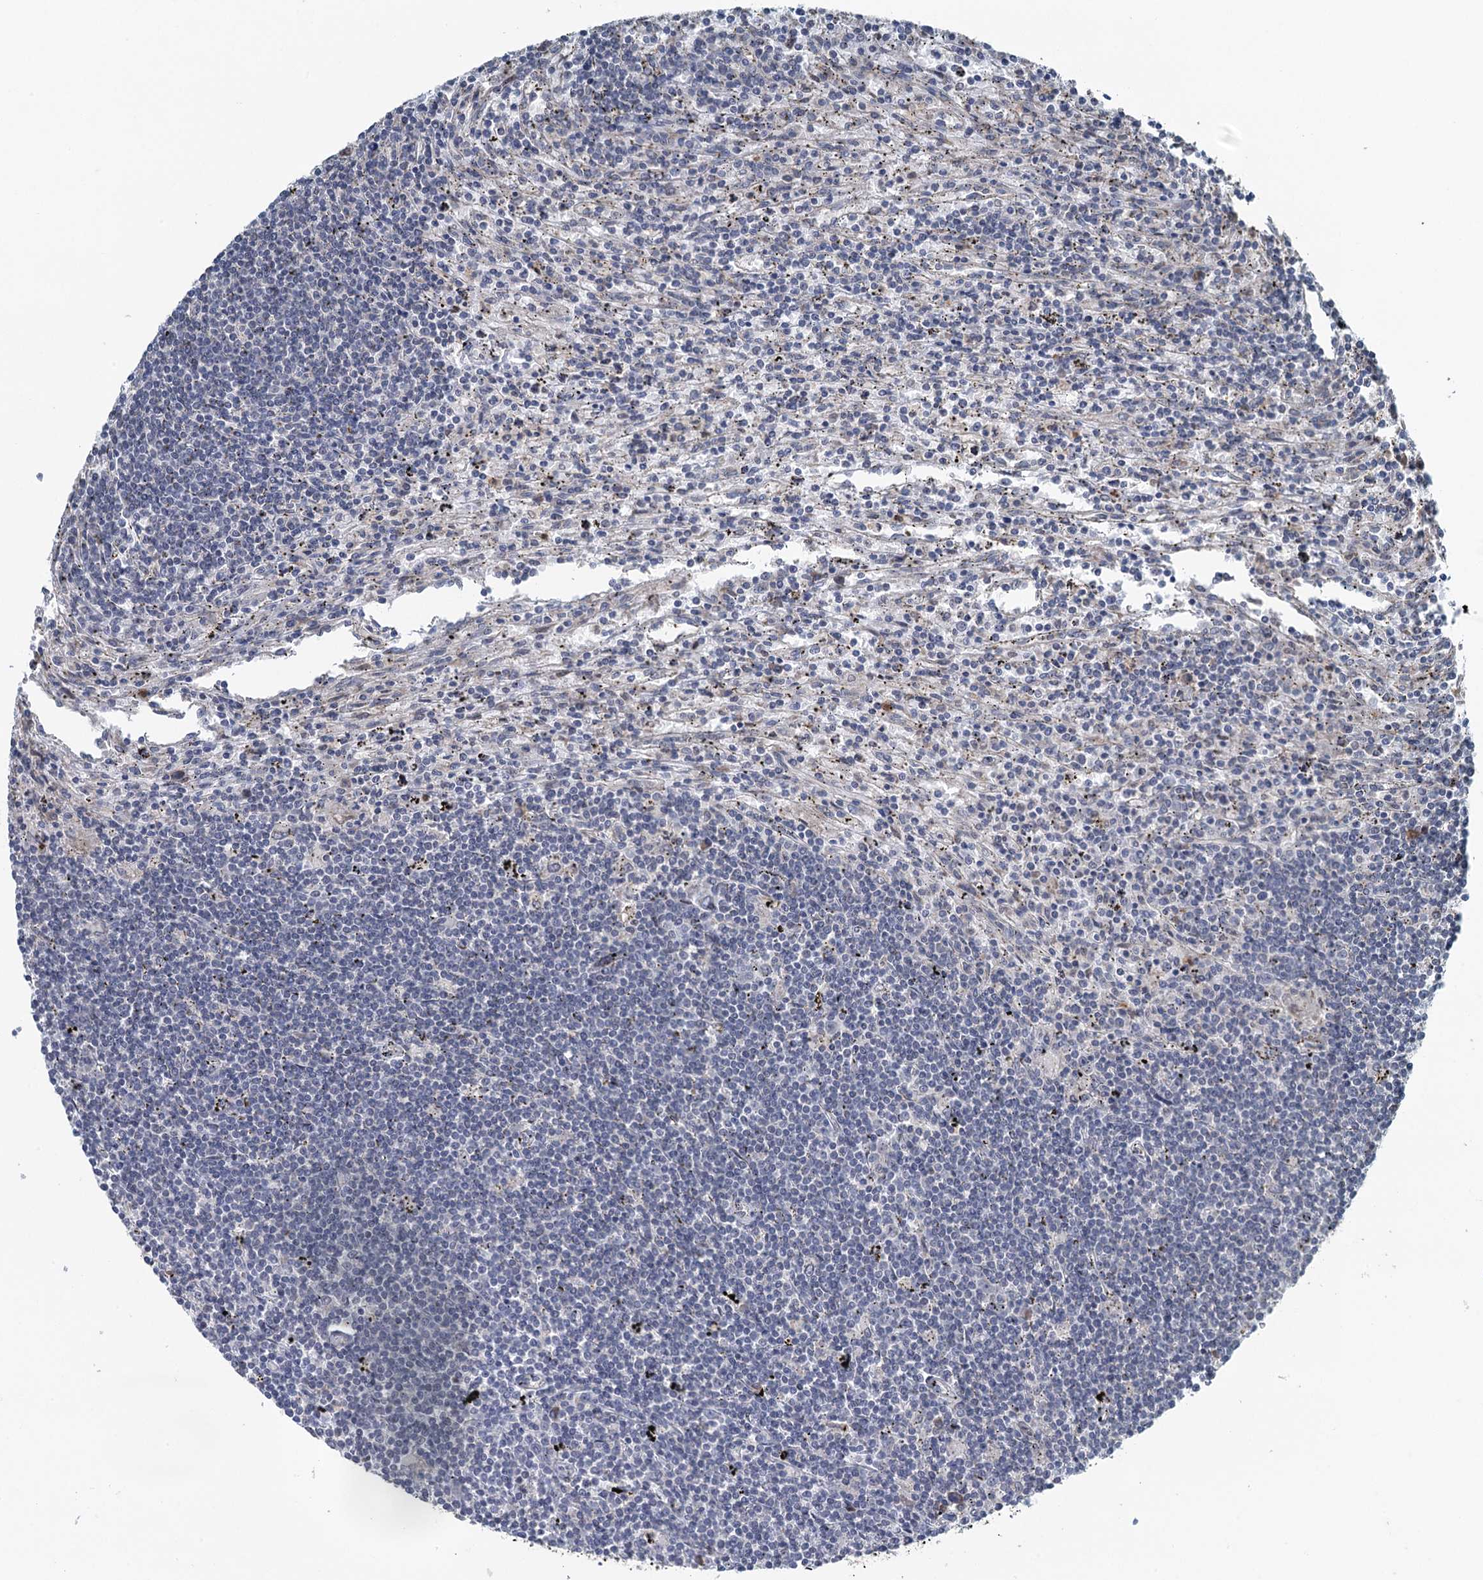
{"staining": {"intensity": "negative", "quantity": "none", "location": "none"}, "tissue": "lymphoma", "cell_type": "Tumor cells", "image_type": "cancer", "snomed": [{"axis": "morphology", "description": "Malignant lymphoma, non-Hodgkin's type, Low grade"}, {"axis": "topography", "description": "Spleen"}], "caption": "Immunohistochemistry (IHC) image of neoplastic tissue: low-grade malignant lymphoma, non-Hodgkin's type stained with DAB (3,3'-diaminobenzidine) displays no significant protein staining in tumor cells. Brightfield microscopy of immunohistochemistry (IHC) stained with DAB (brown) and hematoxylin (blue), captured at high magnification.", "gene": "TEX35", "patient": {"sex": "male", "age": 76}}